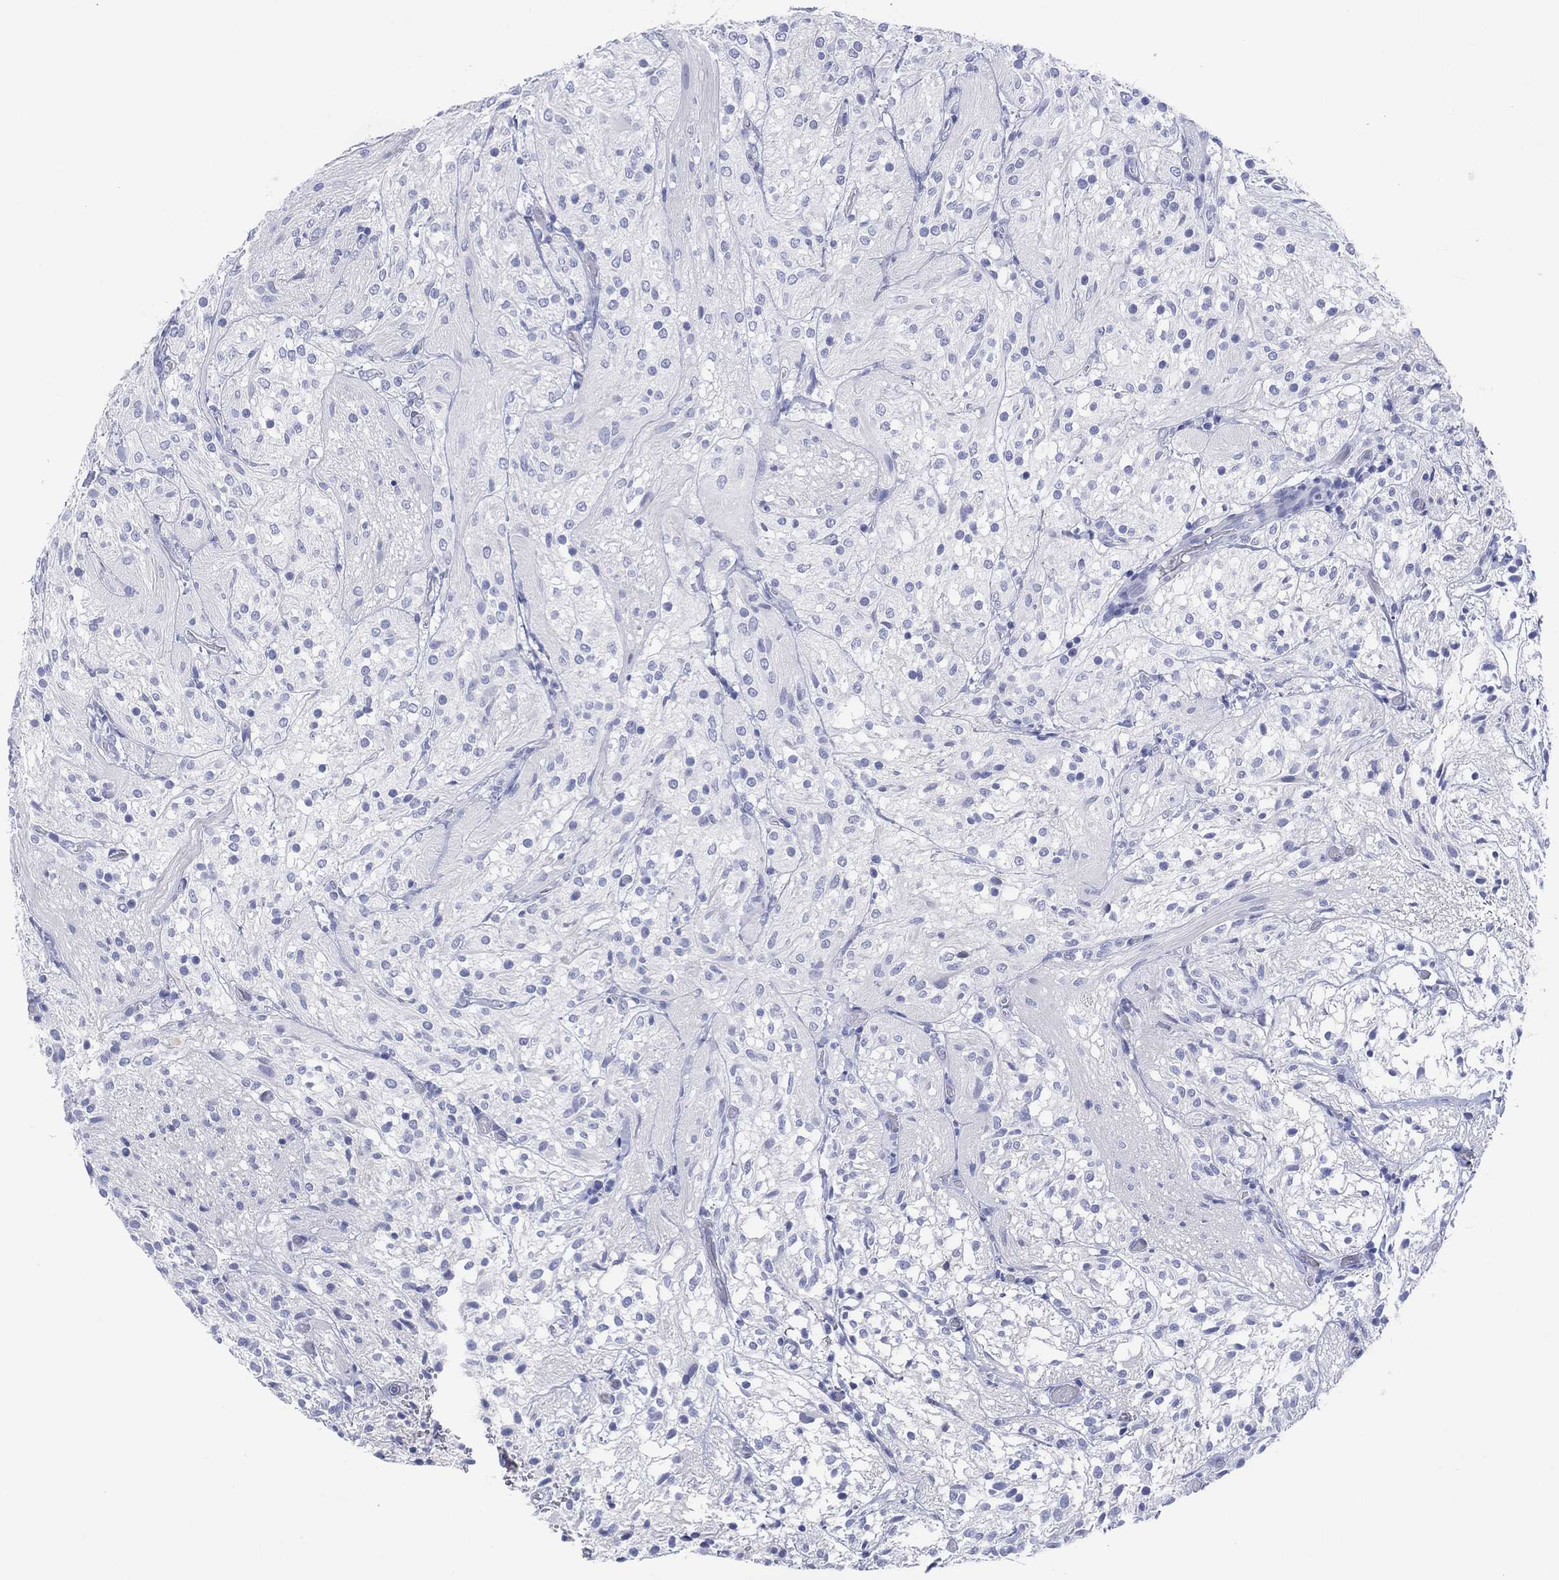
{"staining": {"intensity": "negative", "quantity": "none", "location": "none"}, "tissue": "glioma", "cell_type": "Tumor cells", "image_type": "cancer", "snomed": [{"axis": "morphology", "description": "Glioma, malignant, Low grade"}, {"axis": "topography", "description": "Brain"}], "caption": "Tumor cells show no significant staining in malignant glioma (low-grade).", "gene": "DSG1", "patient": {"sex": "male", "age": 3}}